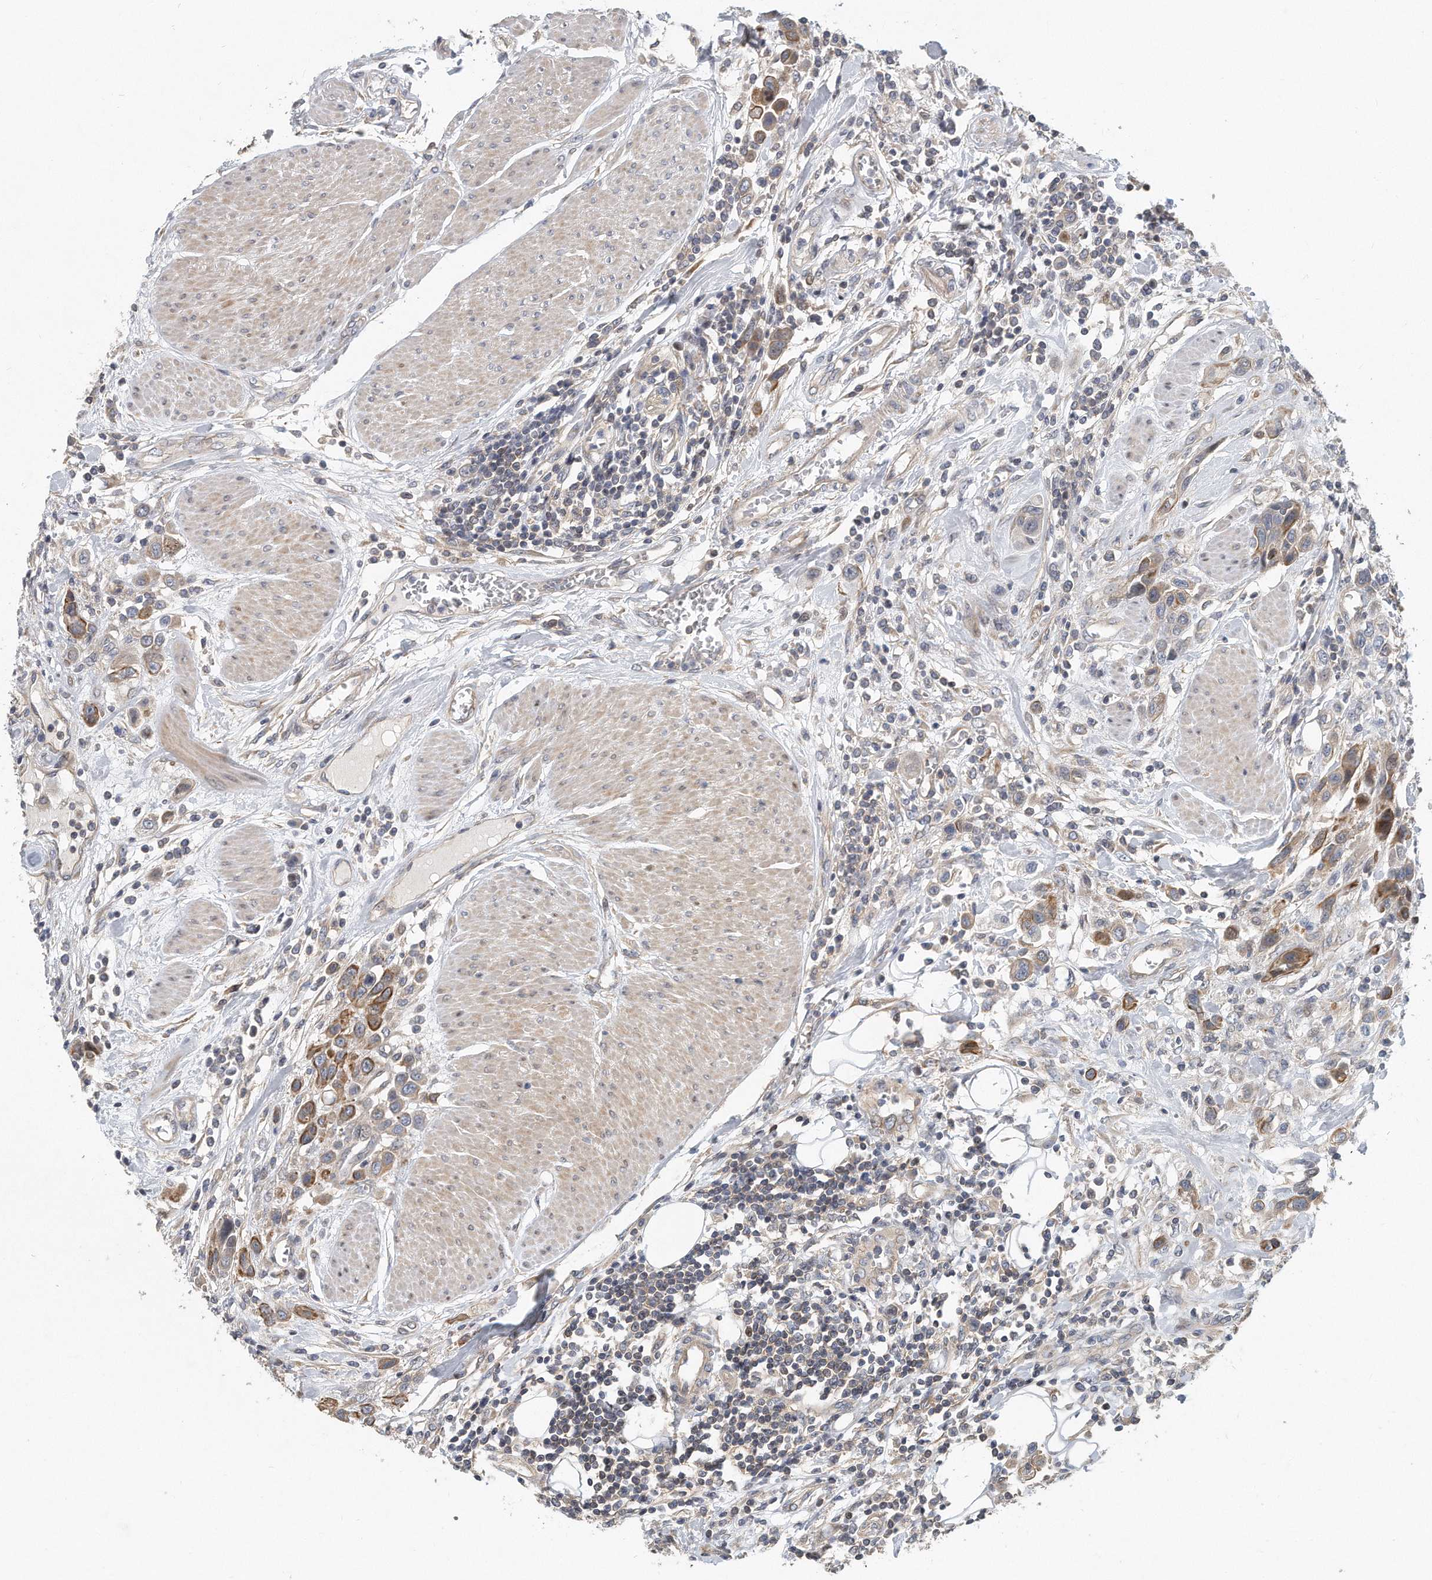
{"staining": {"intensity": "moderate", "quantity": ">75%", "location": "cytoplasmic/membranous"}, "tissue": "urothelial cancer", "cell_type": "Tumor cells", "image_type": "cancer", "snomed": [{"axis": "morphology", "description": "Urothelial carcinoma, High grade"}, {"axis": "topography", "description": "Urinary bladder"}], "caption": "IHC photomicrograph of neoplastic tissue: human high-grade urothelial carcinoma stained using immunohistochemistry demonstrates medium levels of moderate protein expression localized specifically in the cytoplasmic/membranous of tumor cells, appearing as a cytoplasmic/membranous brown color.", "gene": "PCDH8", "patient": {"sex": "male", "age": 50}}